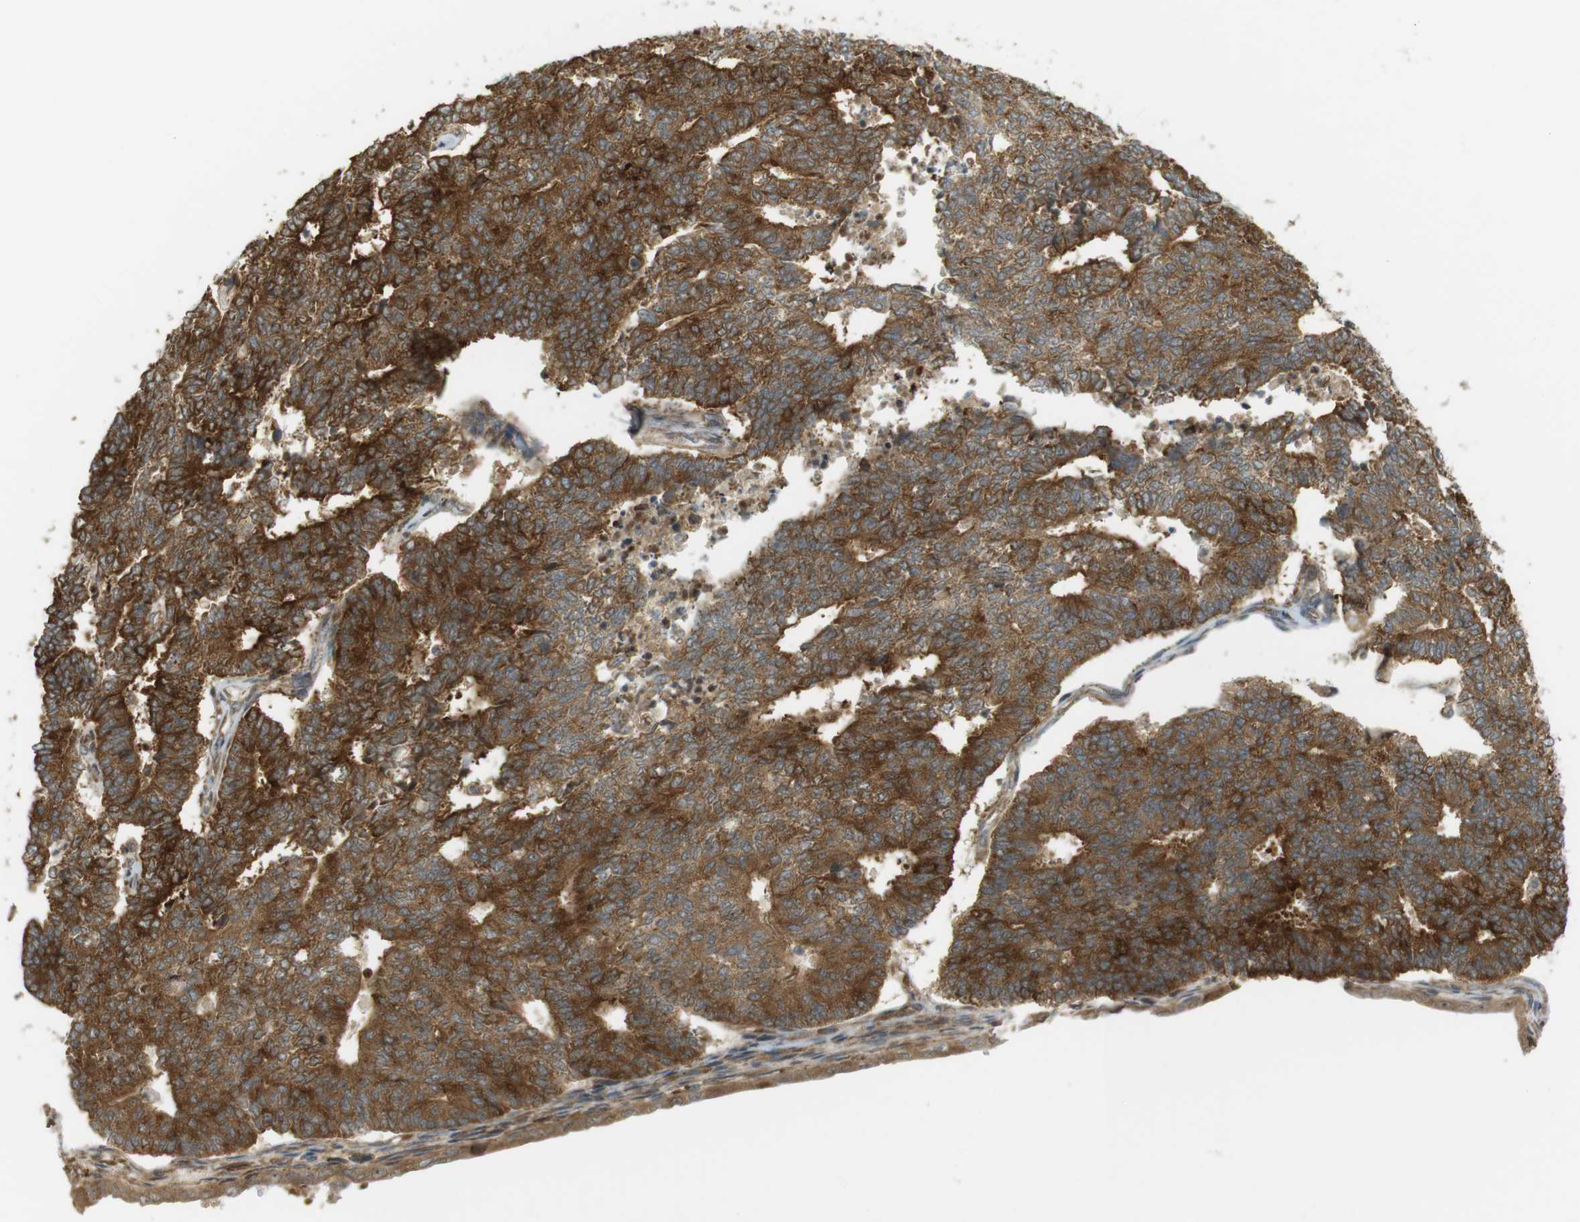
{"staining": {"intensity": "strong", "quantity": ">75%", "location": "cytoplasmic/membranous,nuclear"}, "tissue": "endometrial cancer", "cell_type": "Tumor cells", "image_type": "cancer", "snomed": [{"axis": "morphology", "description": "Adenocarcinoma, NOS"}, {"axis": "topography", "description": "Endometrium"}], "caption": "Immunohistochemical staining of adenocarcinoma (endometrial) reveals high levels of strong cytoplasmic/membranous and nuclear protein positivity in approximately >75% of tumor cells.", "gene": "PA2G4", "patient": {"sex": "female", "age": 70}}